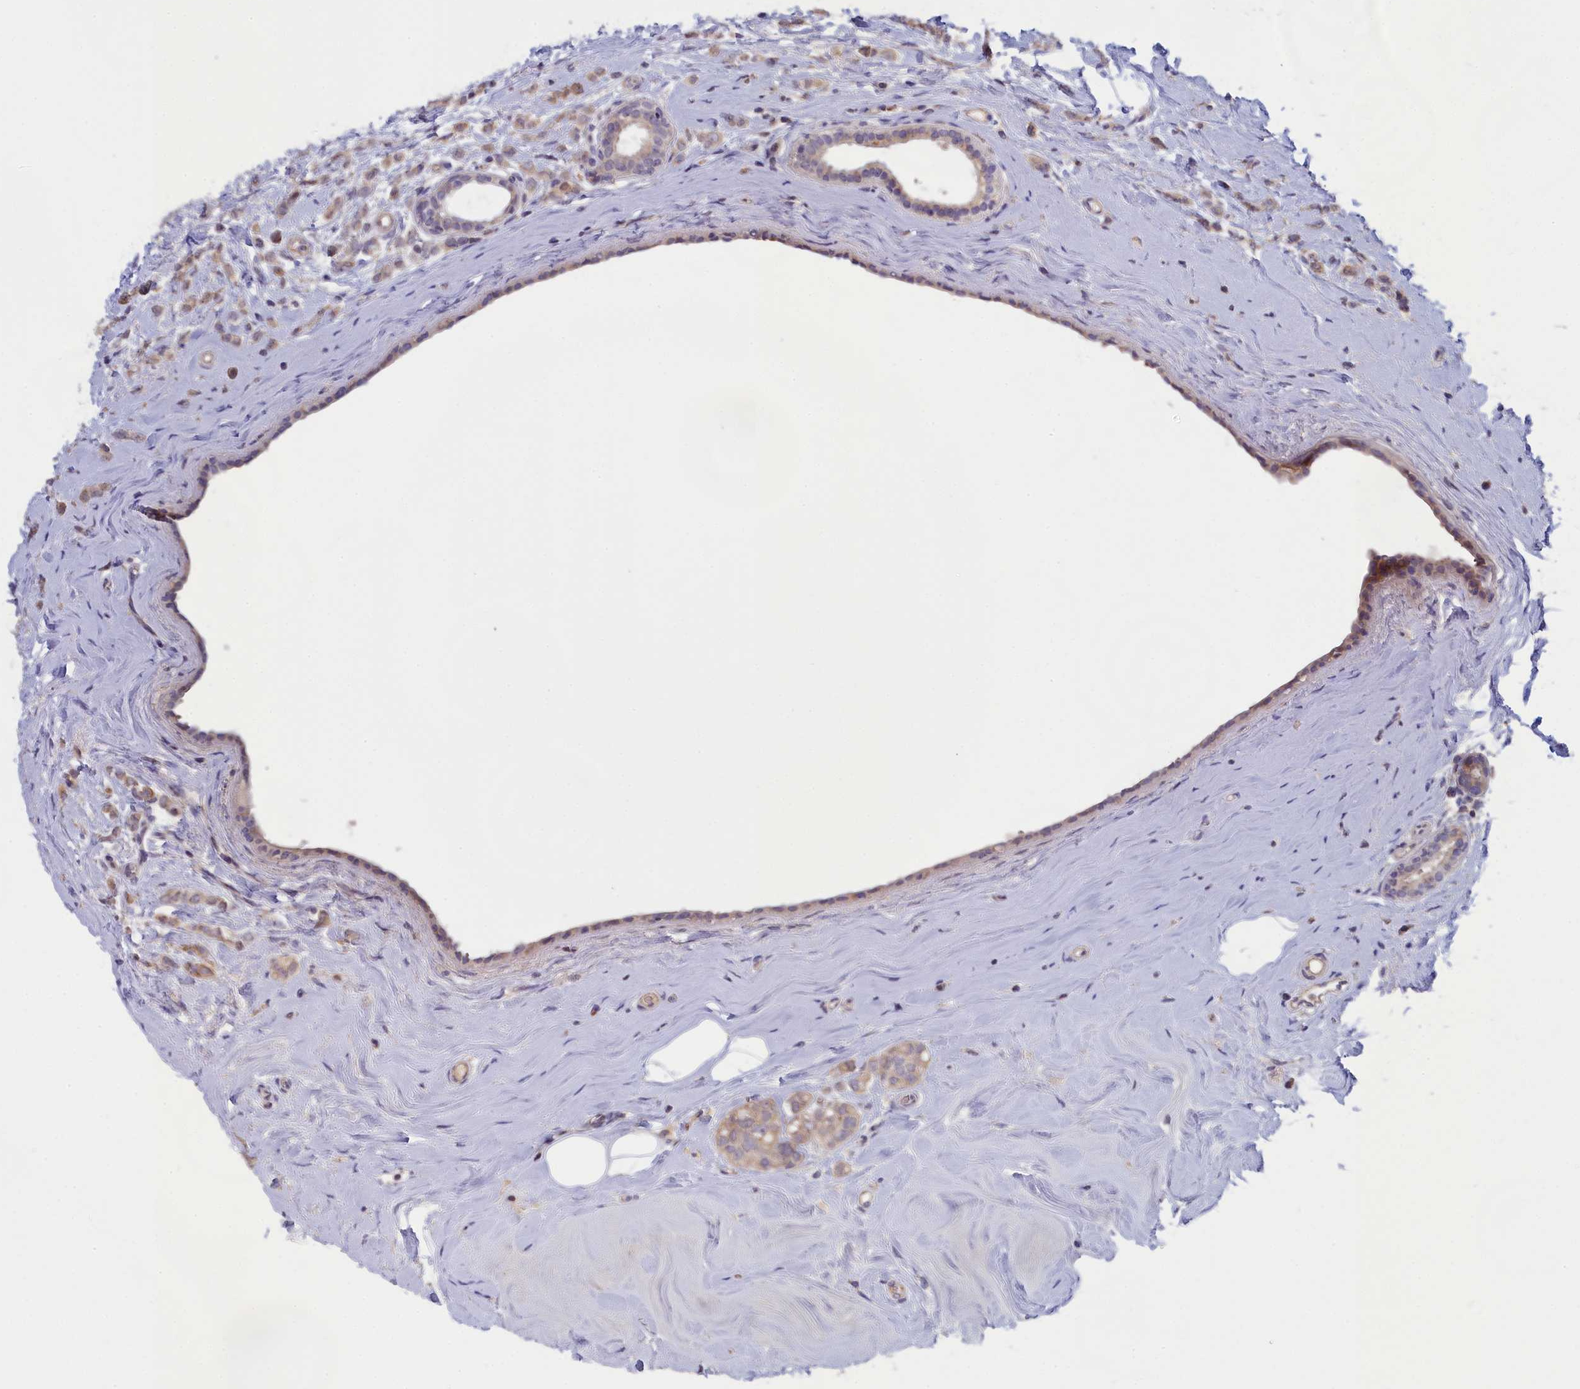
{"staining": {"intensity": "weak", "quantity": ">75%", "location": "cytoplasmic/membranous"}, "tissue": "breast cancer", "cell_type": "Tumor cells", "image_type": "cancer", "snomed": [{"axis": "morphology", "description": "Lobular carcinoma"}, {"axis": "topography", "description": "Breast"}], "caption": "Immunohistochemistry of human breast cancer (lobular carcinoma) demonstrates low levels of weak cytoplasmic/membranous positivity in approximately >75% of tumor cells. The staining was performed using DAB, with brown indicating positive protein expression. Nuclei are stained blue with hematoxylin.", "gene": "IGFALS", "patient": {"sex": "female", "age": 47}}